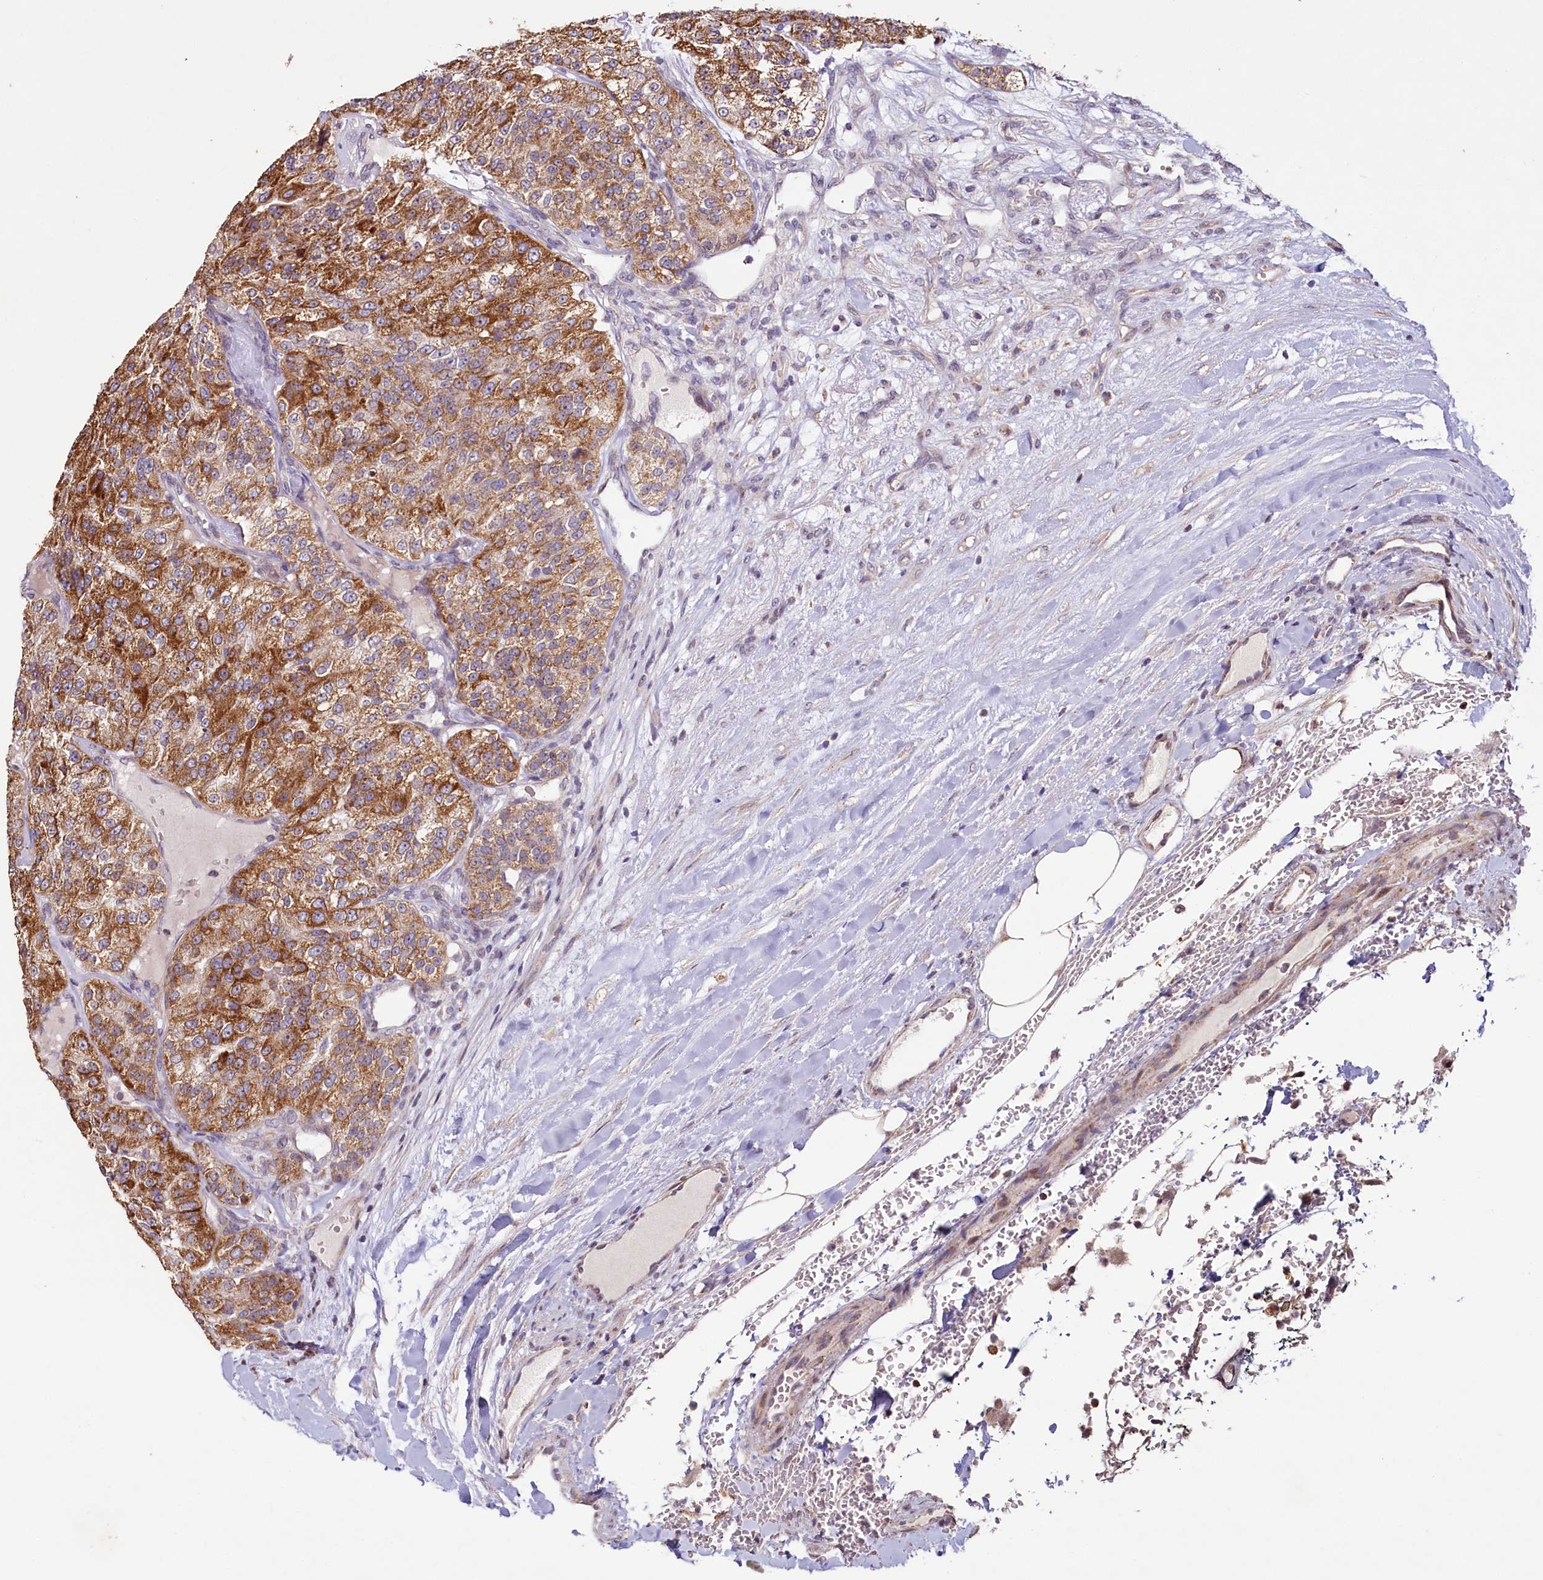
{"staining": {"intensity": "moderate", "quantity": ">75%", "location": "cytoplasmic/membranous"}, "tissue": "renal cancer", "cell_type": "Tumor cells", "image_type": "cancer", "snomed": [{"axis": "morphology", "description": "Adenocarcinoma, NOS"}, {"axis": "topography", "description": "Kidney"}], "caption": "There is medium levels of moderate cytoplasmic/membranous expression in tumor cells of renal cancer, as demonstrated by immunohistochemical staining (brown color).", "gene": "PDE6D", "patient": {"sex": "female", "age": 63}}